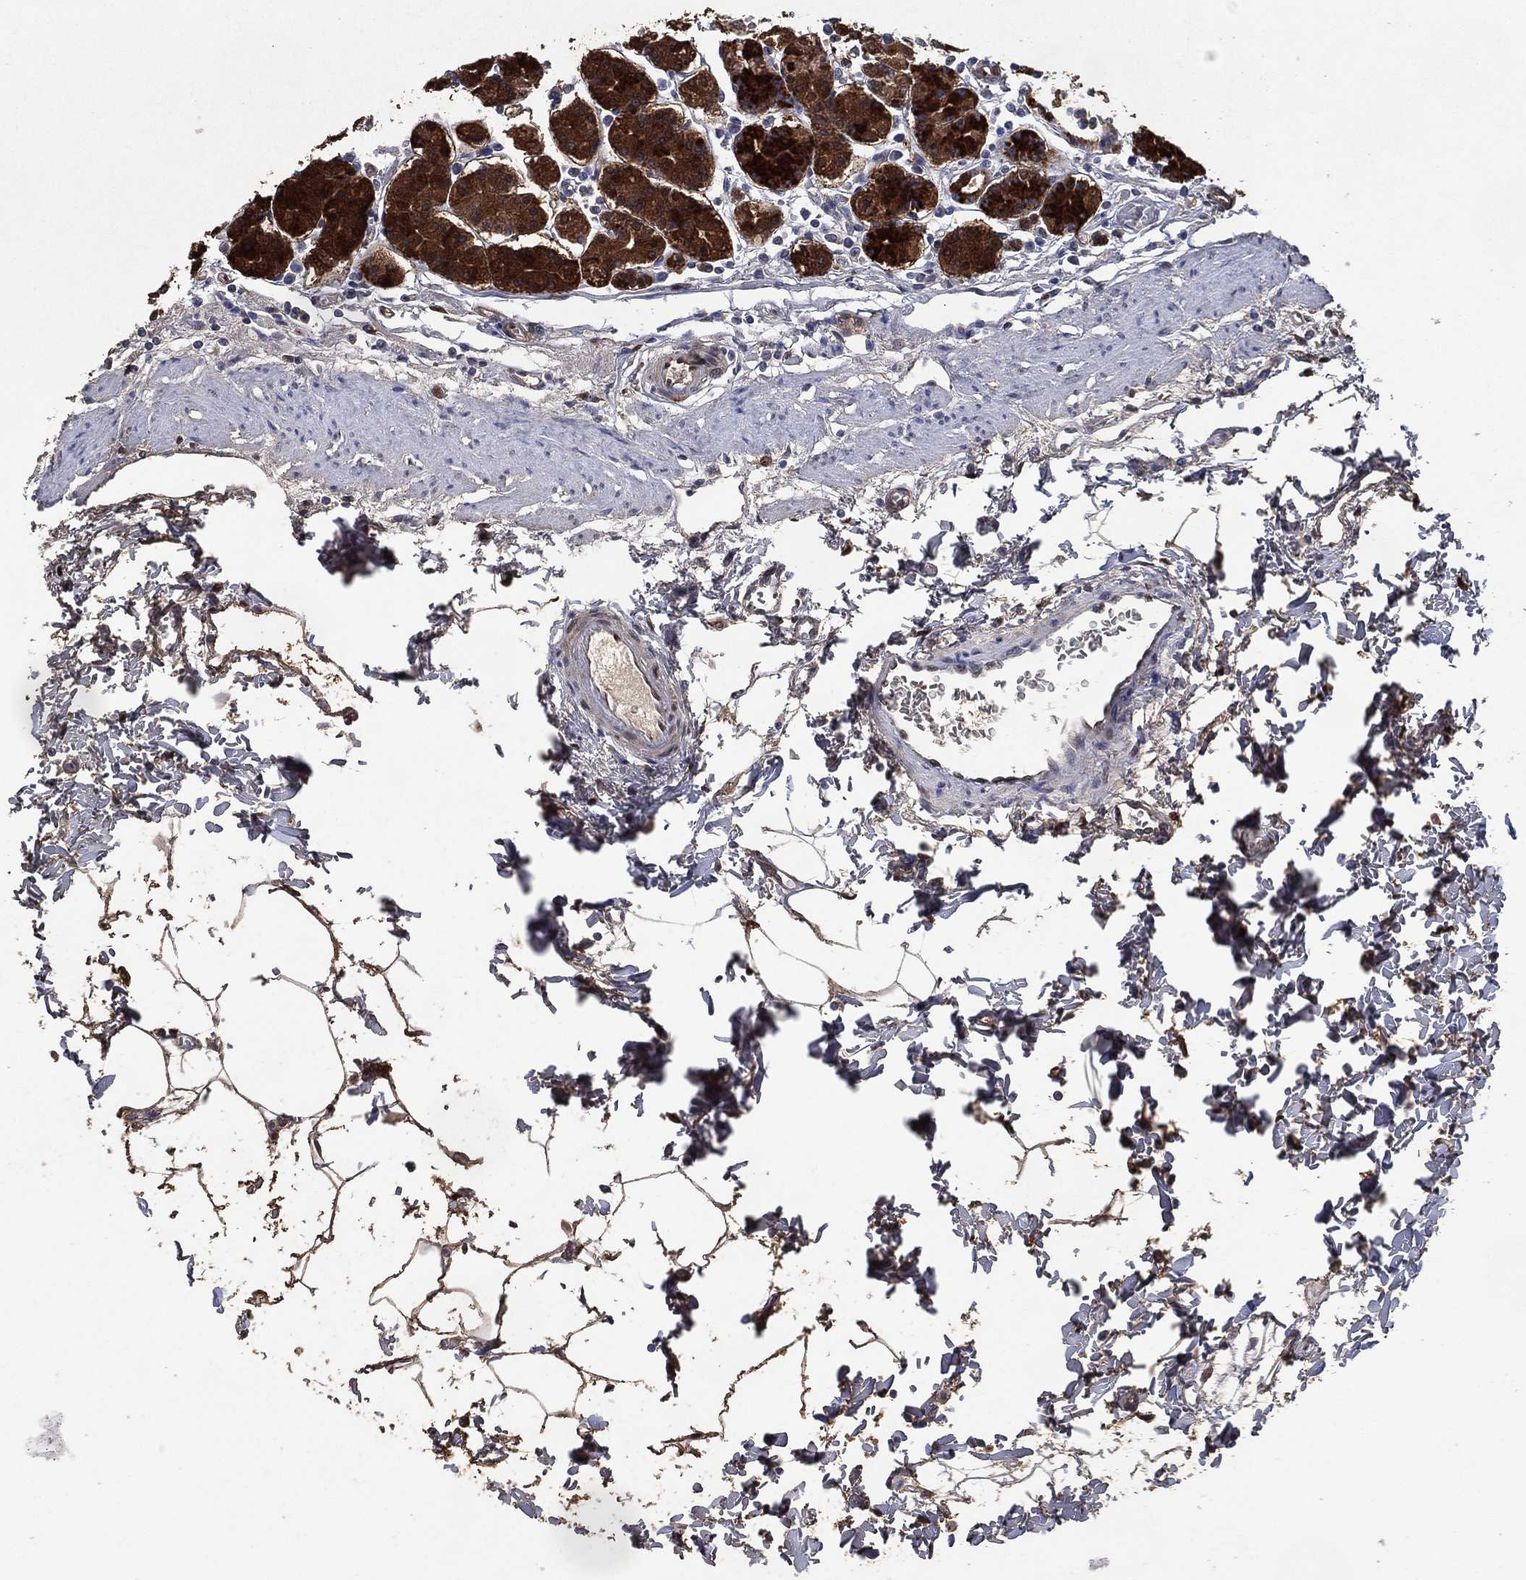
{"staining": {"intensity": "strong", "quantity": "25%-75%", "location": "cytoplasmic/membranous"}, "tissue": "stomach", "cell_type": "Glandular cells", "image_type": "normal", "snomed": [{"axis": "morphology", "description": "Normal tissue, NOS"}, {"axis": "topography", "description": "Stomach, upper"}, {"axis": "topography", "description": "Stomach"}], "caption": "Protein expression by immunohistochemistry (IHC) exhibits strong cytoplasmic/membranous staining in approximately 25%-75% of glandular cells in normal stomach.", "gene": "AK1", "patient": {"sex": "male", "age": 62}}